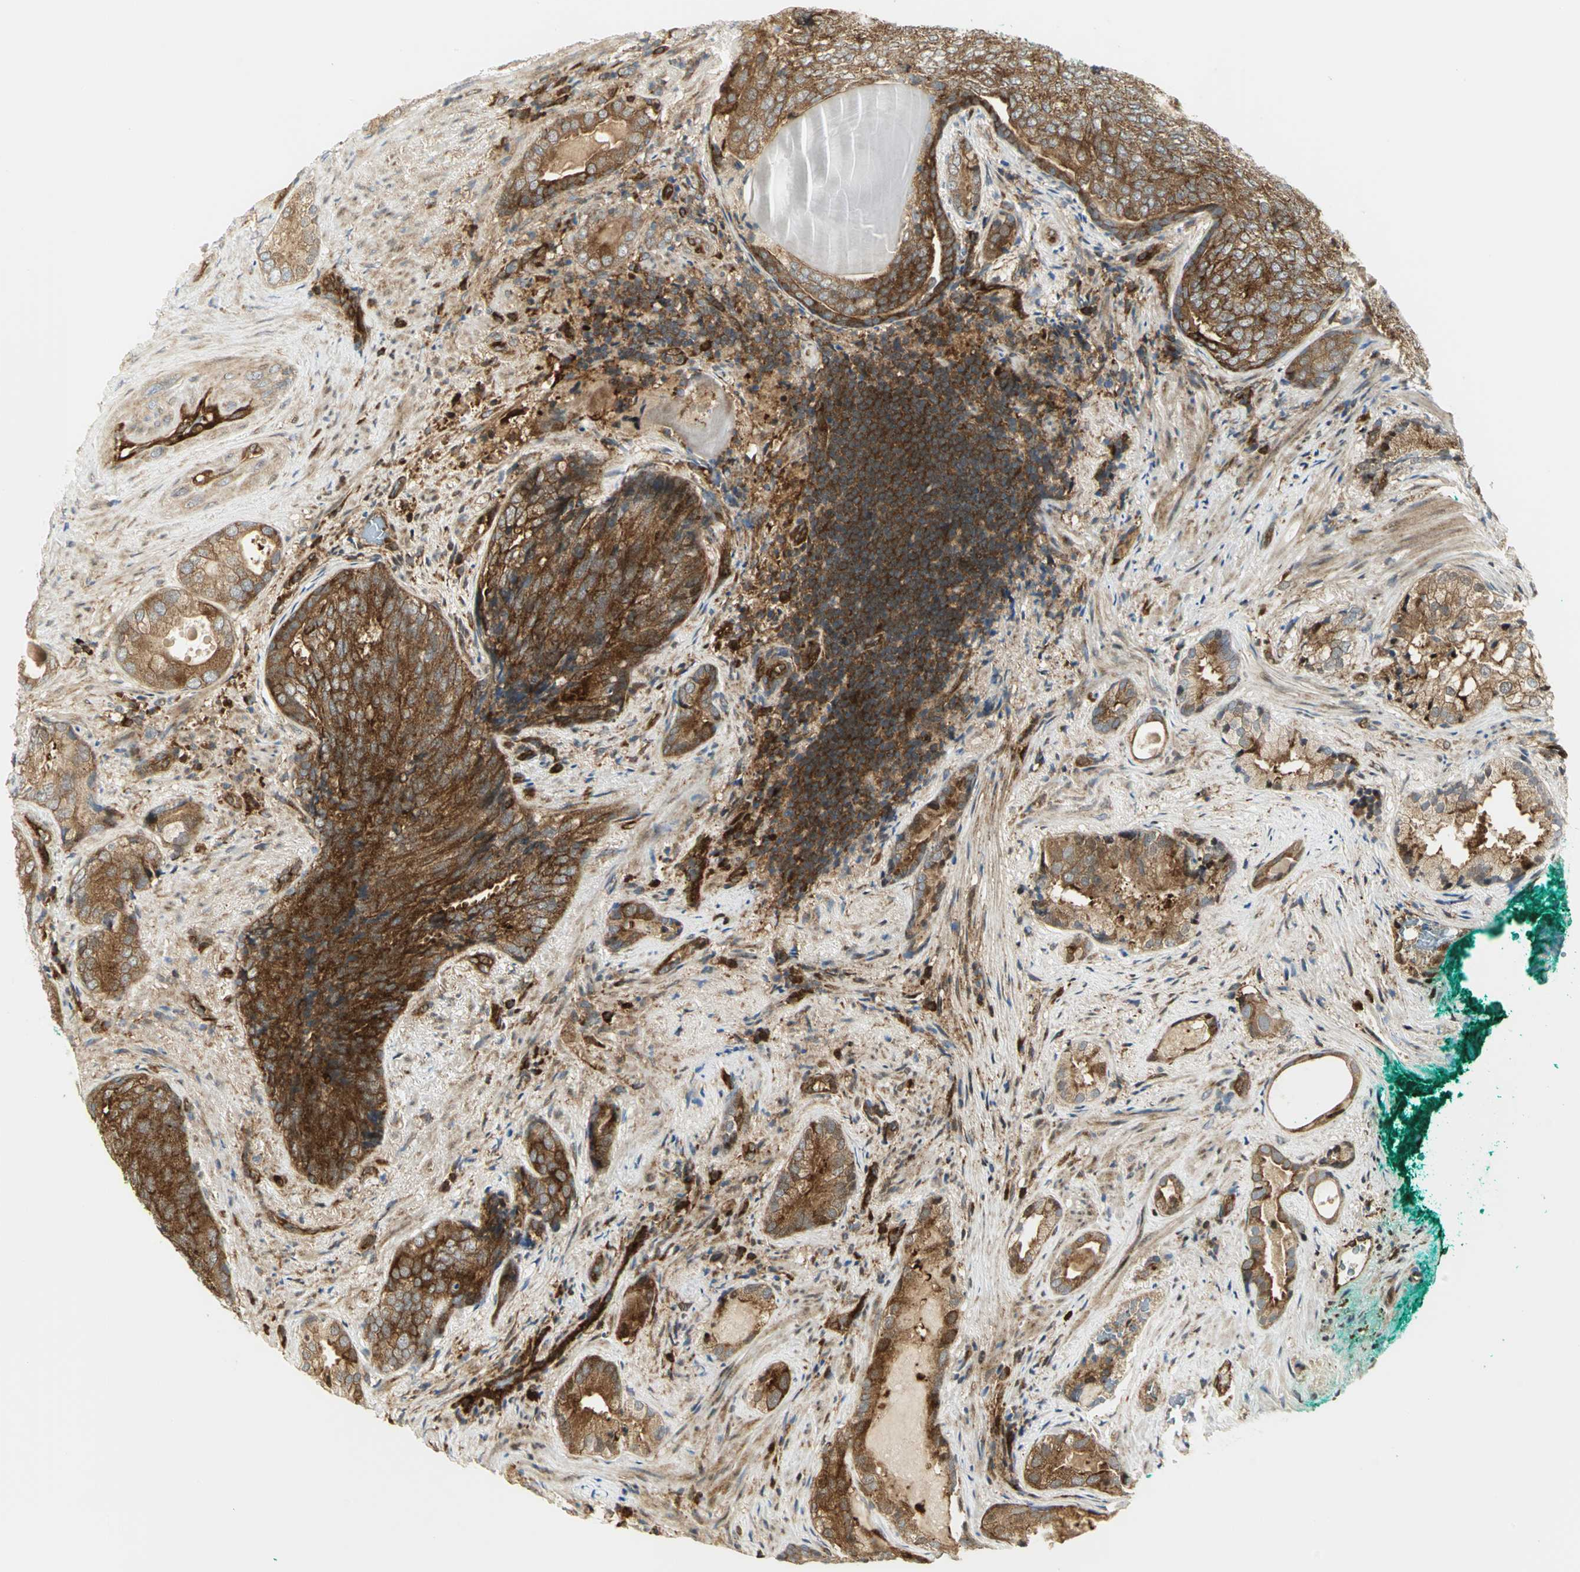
{"staining": {"intensity": "moderate", "quantity": ">75%", "location": "cytoplasmic/membranous"}, "tissue": "prostate cancer", "cell_type": "Tumor cells", "image_type": "cancer", "snomed": [{"axis": "morphology", "description": "Adenocarcinoma, High grade"}, {"axis": "topography", "description": "Prostate"}], "caption": "Immunohistochemistry (DAB (3,3'-diaminobenzidine)) staining of human prostate high-grade adenocarcinoma shows moderate cytoplasmic/membranous protein positivity in approximately >75% of tumor cells.", "gene": "EEA1", "patient": {"sex": "male", "age": 66}}